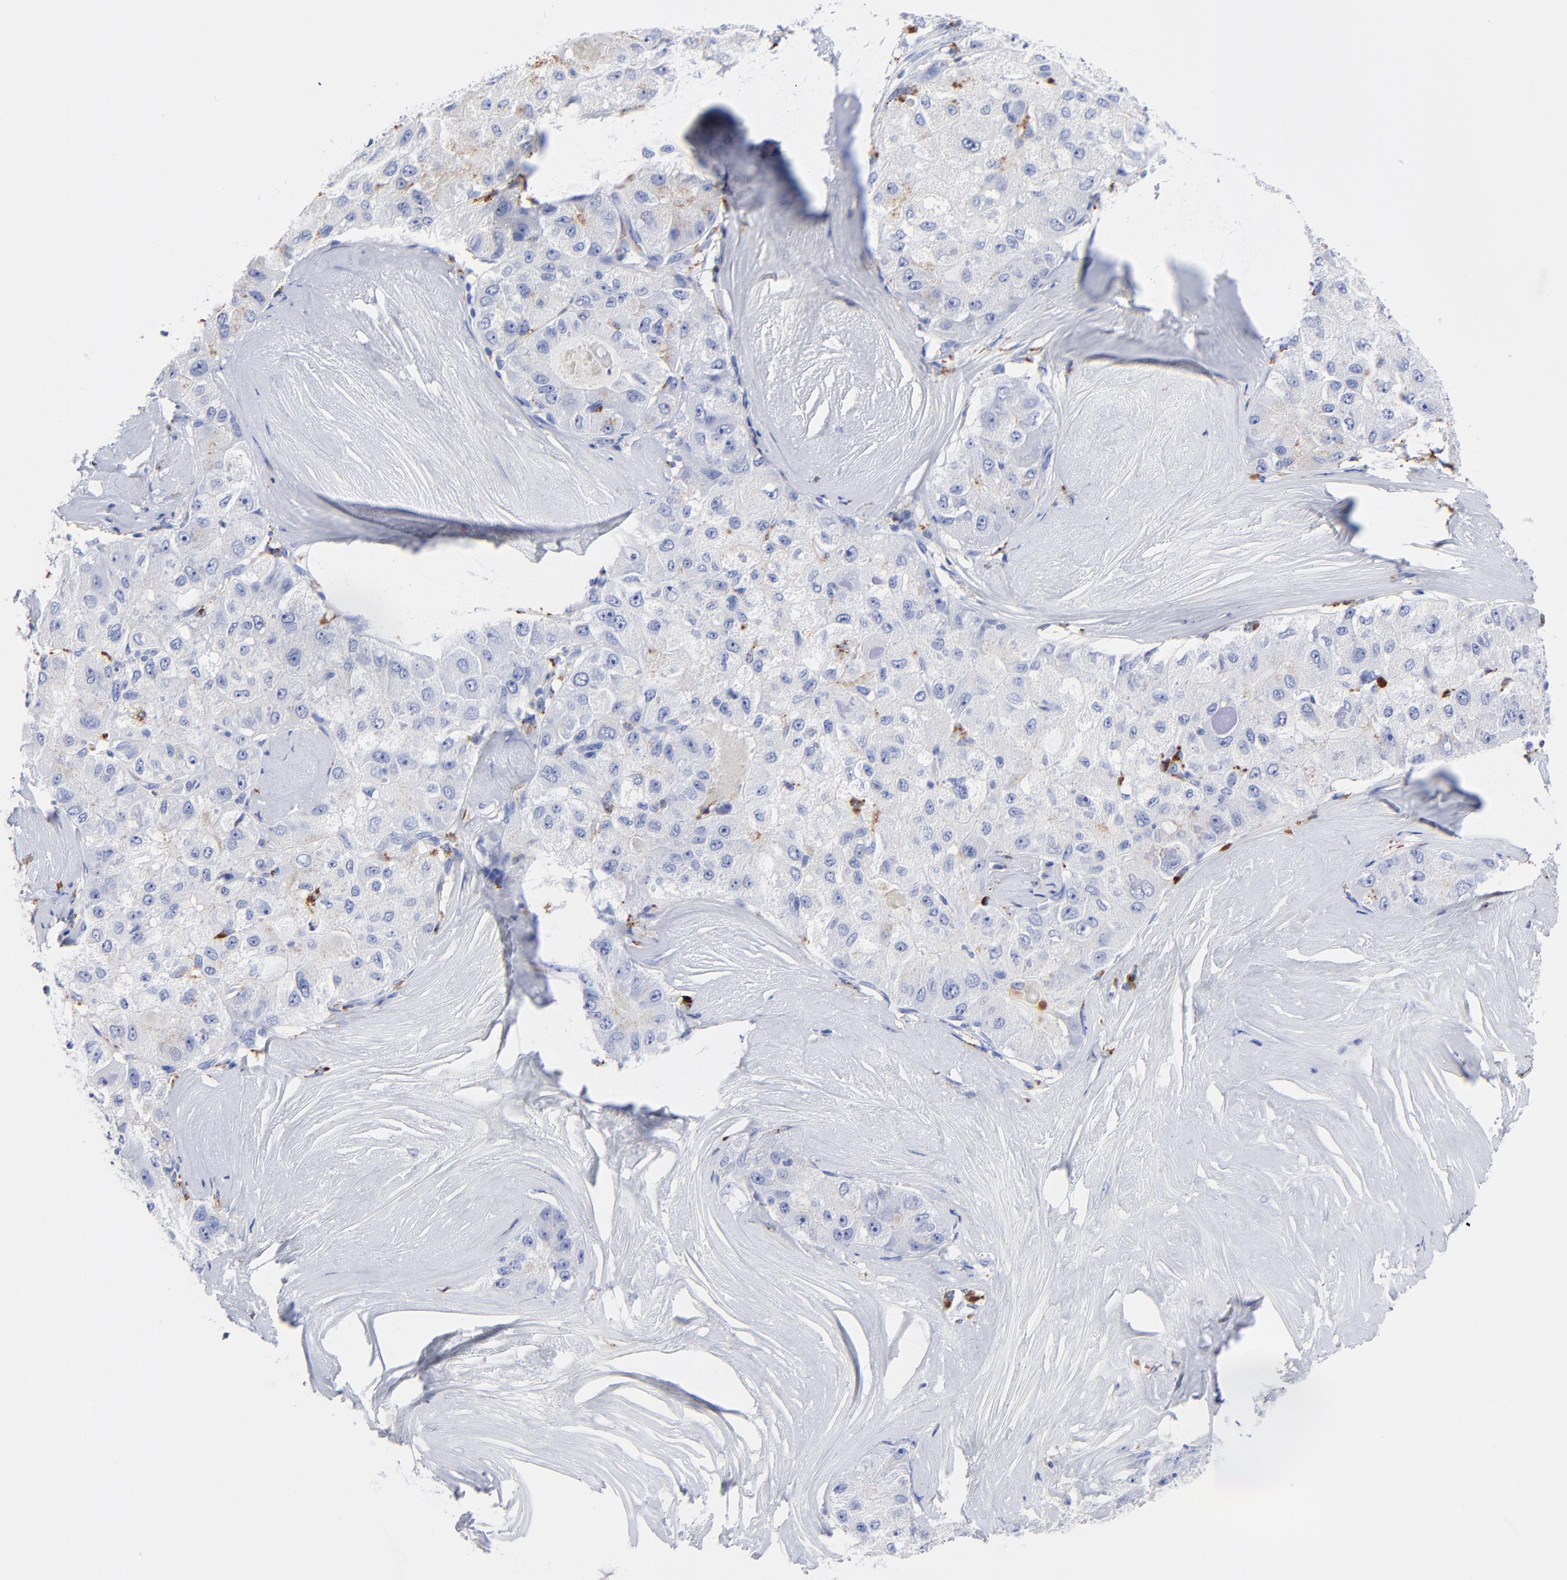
{"staining": {"intensity": "moderate", "quantity": "<25%", "location": "cytoplasmic/membranous"}, "tissue": "liver cancer", "cell_type": "Tumor cells", "image_type": "cancer", "snomed": [{"axis": "morphology", "description": "Carcinoma, Hepatocellular, NOS"}, {"axis": "topography", "description": "Liver"}], "caption": "A brown stain labels moderate cytoplasmic/membranous staining of a protein in liver hepatocellular carcinoma tumor cells.", "gene": "CPVL", "patient": {"sex": "male", "age": 80}}